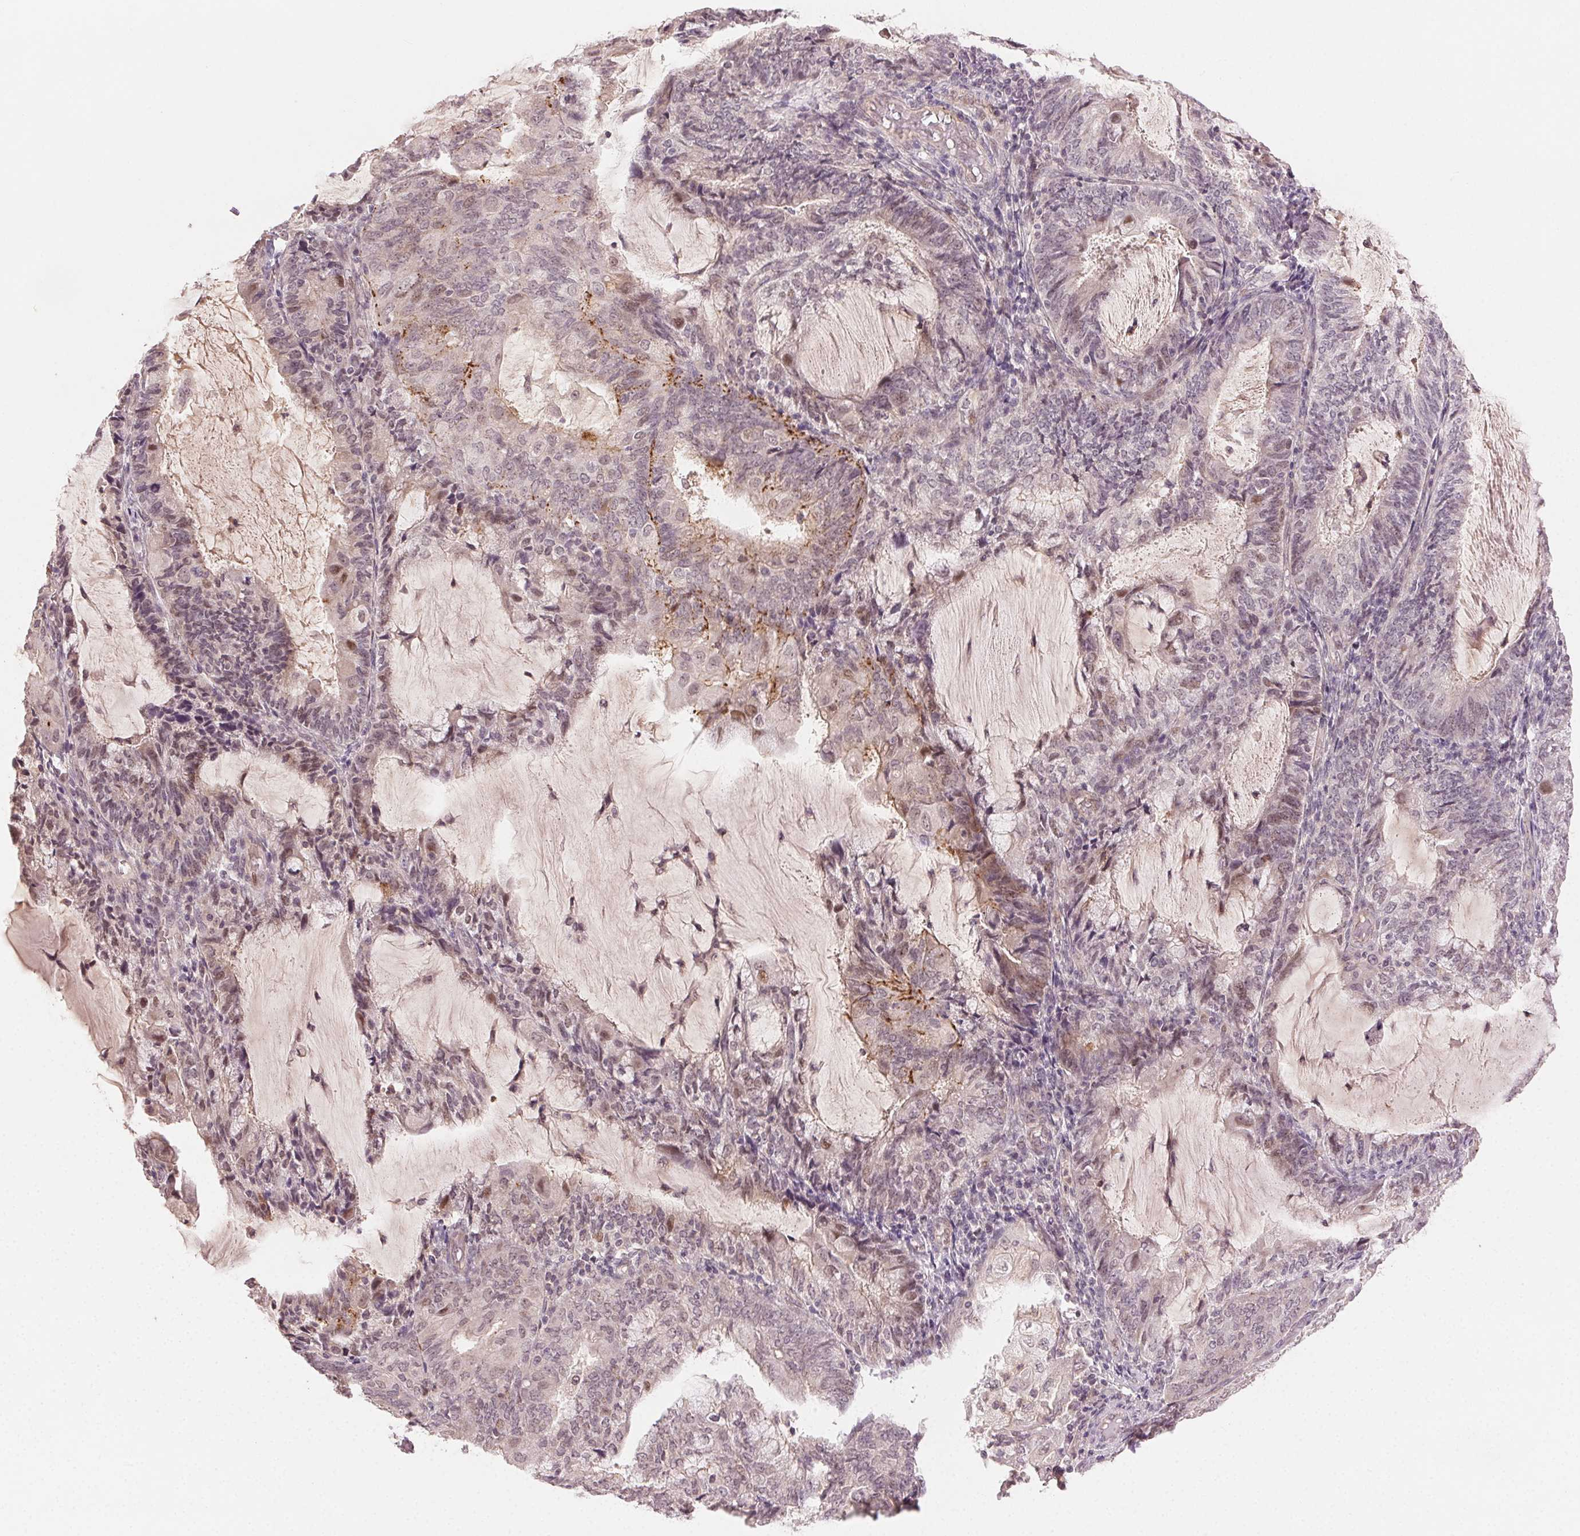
{"staining": {"intensity": "moderate", "quantity": "<25%", "location": "cytoplasmic/membranous"}, "tissue": "endometrial cancer", "cell_type": "Tumor cells", "image_type": "cancer", "snomed": [{"axis": "morphology", "description": "Adenocarcinoma, NOS"}, {"axis": "topography", "description": "Endometrium"}], "caption": "There is low levels of moderate cytoplasmic/membranous staining in tumor cells of endometrial cancer, as demonstrated by immunohistochemical staining (brown color).", "gene": "TUB", "patient": {"sex": "female", "age": 81}}